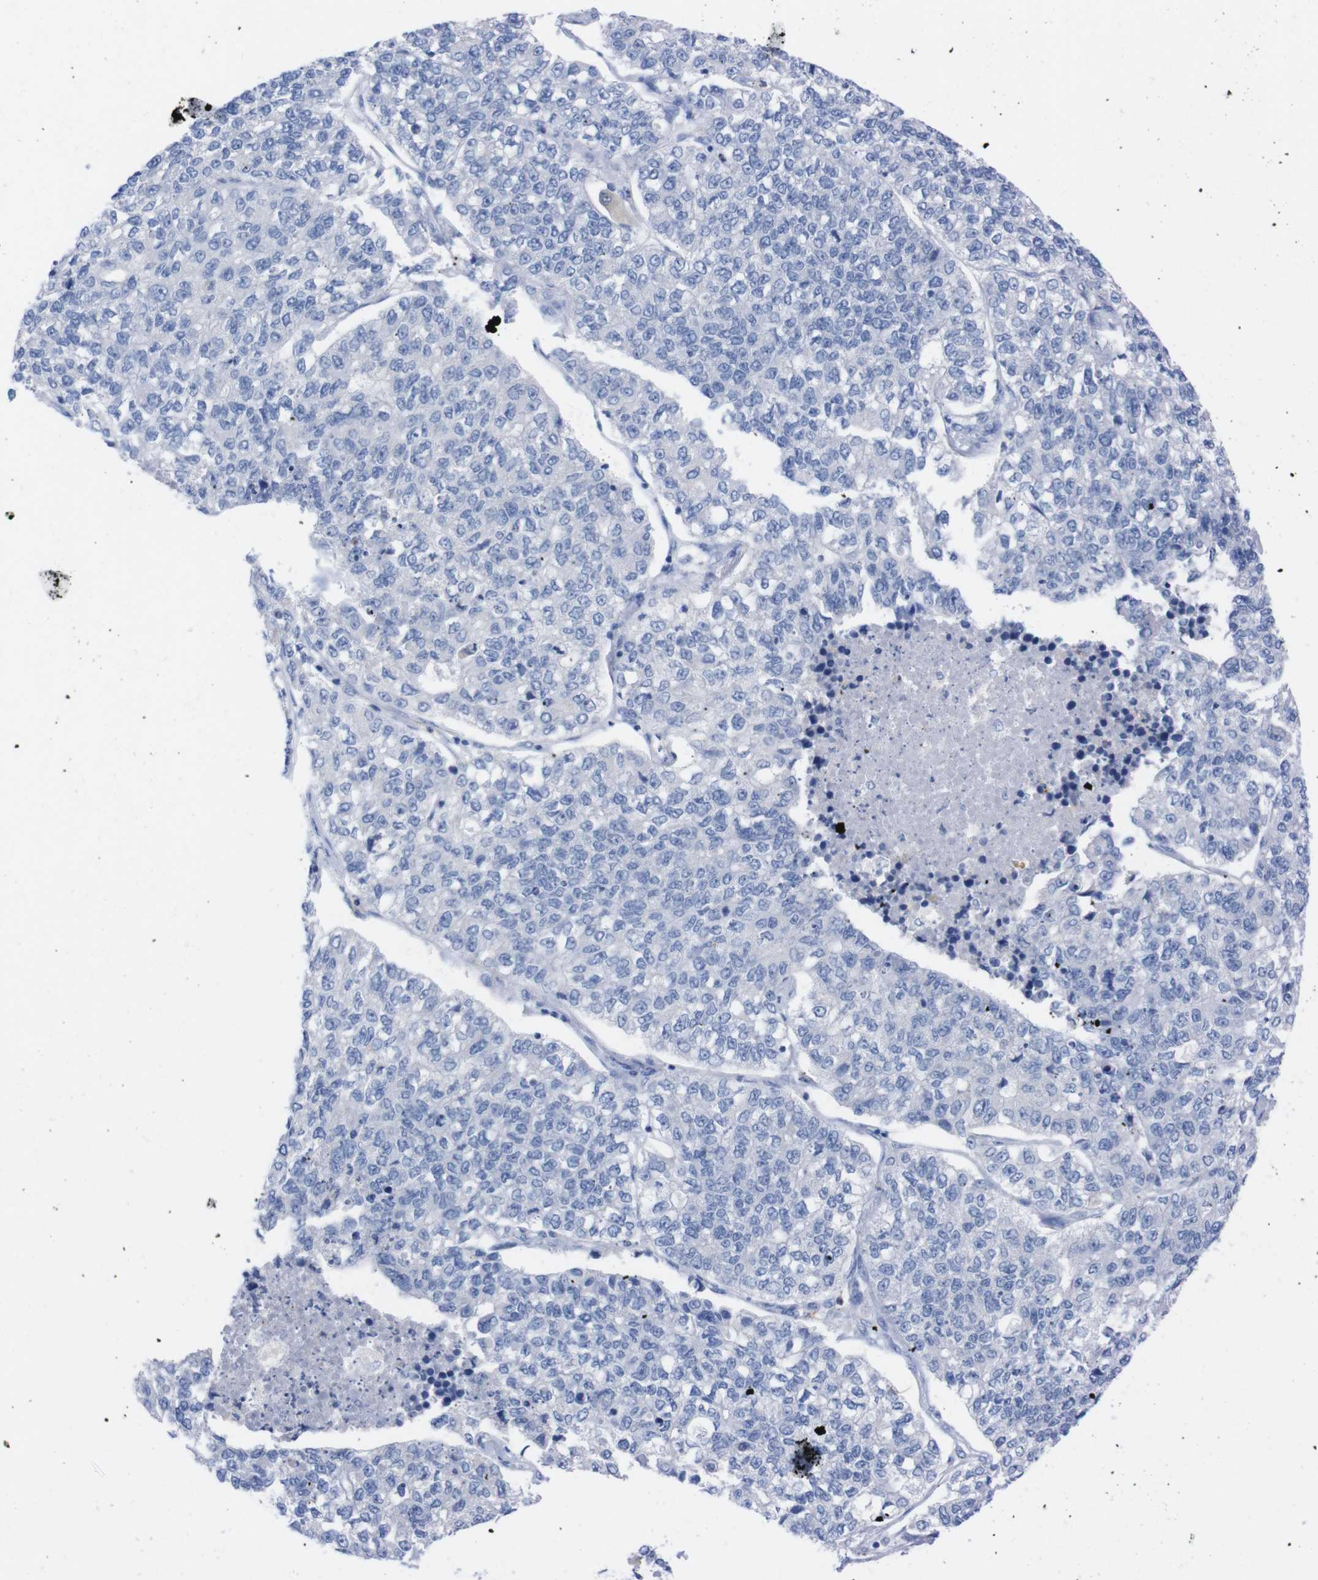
{"staining": {"intensity": "negative", "quantity": "none", "location": "none"}, "tissue": "lung cancer", "cell_type": "Tumor cells", "image_type": "cancer", "snomed": [{"axis": "morphology", "description": "Adenocarcinoma, NOS"}, {"axis": "topography", "description": "Lung"}], "caption": "This photomicrograph is of lung cancer (adenocarcinoma) stained with IHC to label a protein in brown with the nuclei are counter-stained blue. There is no staining in tumor cells. (DAB (3,3'-diaminobenzidine) immunohistochemistry with hematoxylin counter stain).", "gene": "TMEM243", "patient": {"sex": "male", "age": 49}}